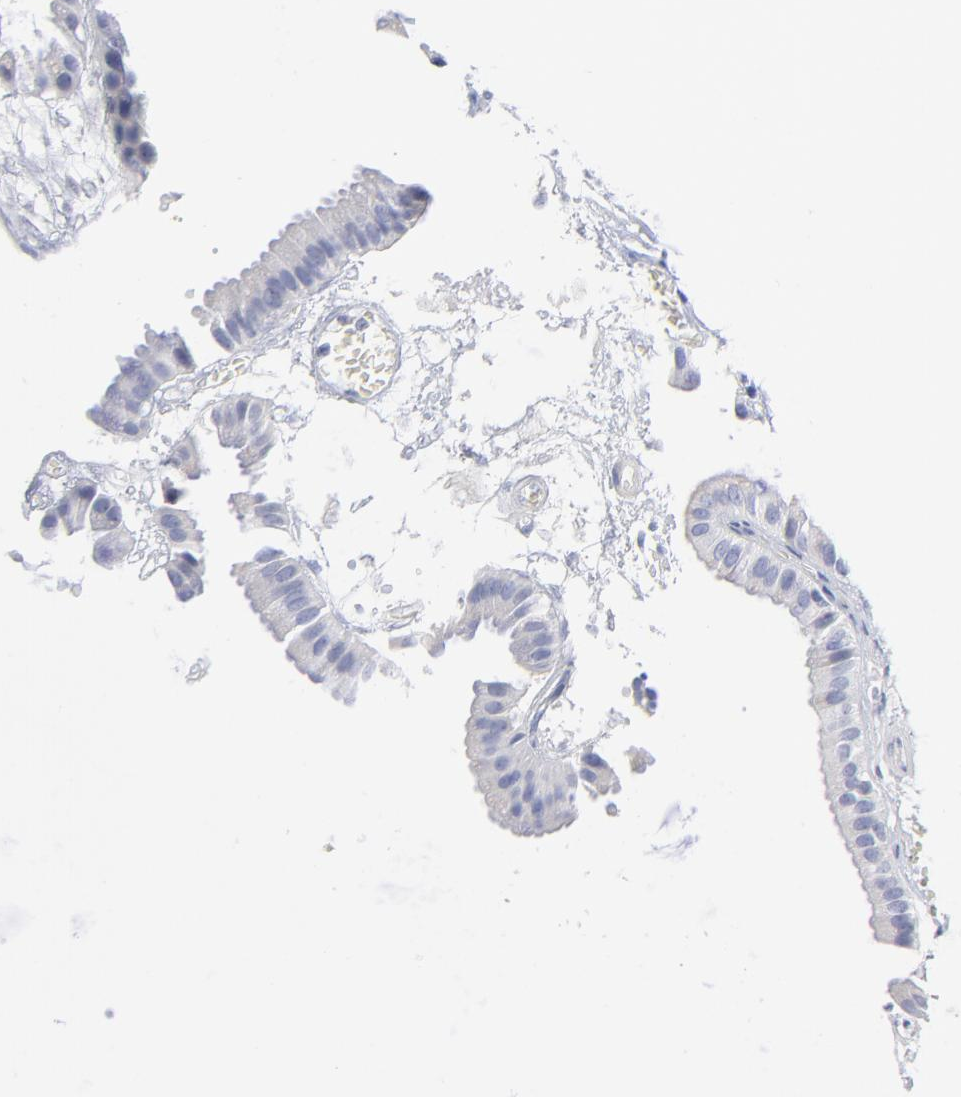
{"staining": {"intensity": "negative", "quantity": "none", "location": "none"}, "tissue": "gallbladder", "cell_type": "Glandular cells", "image_type": "normal", "snomed": [{"axis": "morphology", "description": "Normal tissue, NOS"}, {"axis": "topography", "description": "Gallbladder"}], "caption": "Micrograph shows no protein staining in glandular cells of normal gallbladder.", "gene": "DUSP9", "patient": {"sex": "female", "age": 63}}